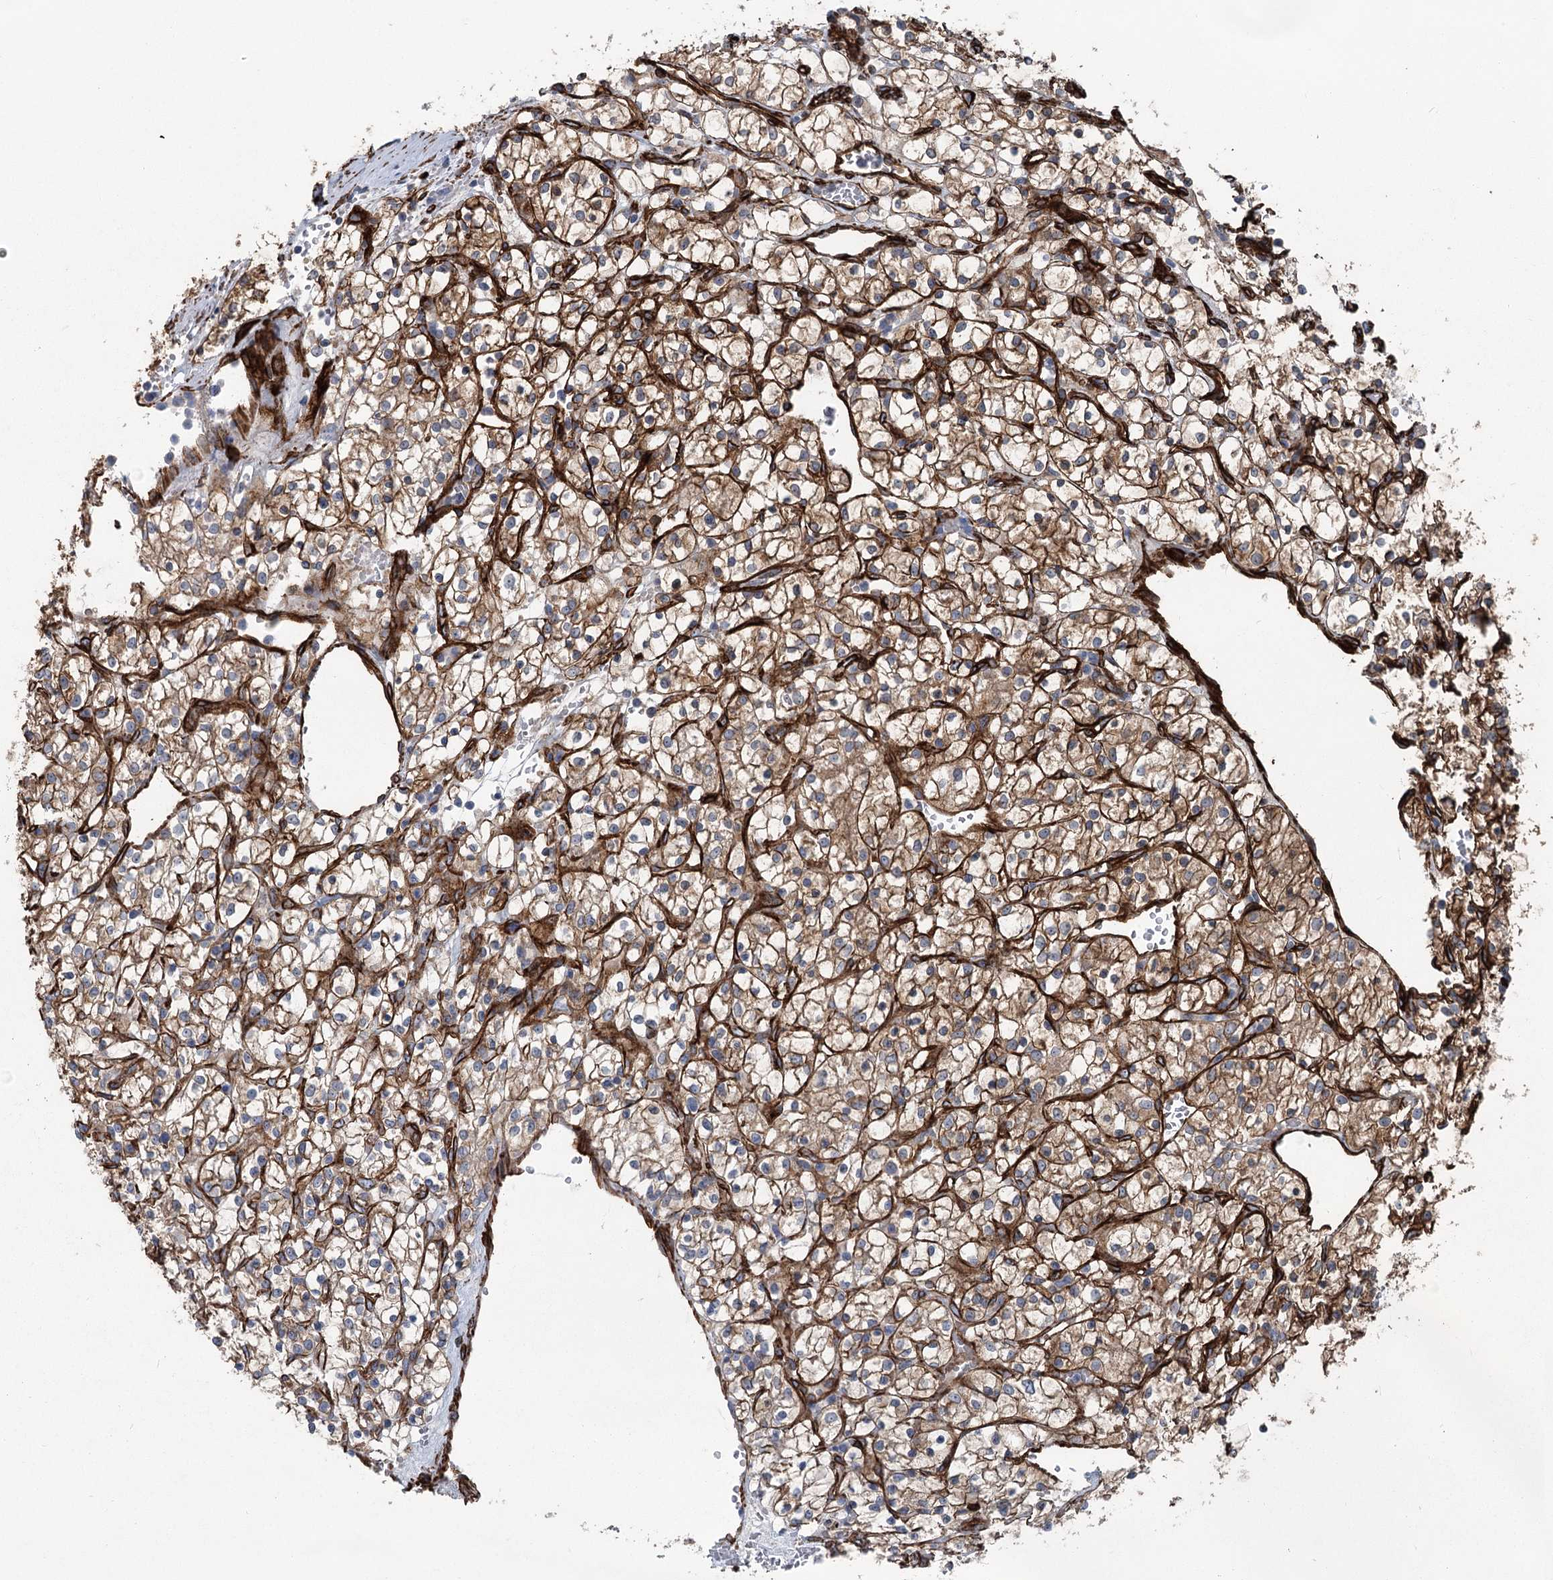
{"staining": {"intensity": "moderate", "quantity": ">75%", "location": "cytoplasmic/membranous"}, "tissue": "renal cancer", "cell_type": "Tumor cells", "image_type": "cancer", "snomed": [{"axis": "morphology", "description": "Adenocarcinoma, NOS"}, {"axis": "topography", "description": "Kidney"}], "caption": "Approximately >75% of tumor cells in renal adenocarcinoma reveal moderate cytoplasmic/membranous protein expression as visualized by brown immunohistochemical staining.", "gene": "IQSEC1", "patient": {"sex": "female", "age": 69}}